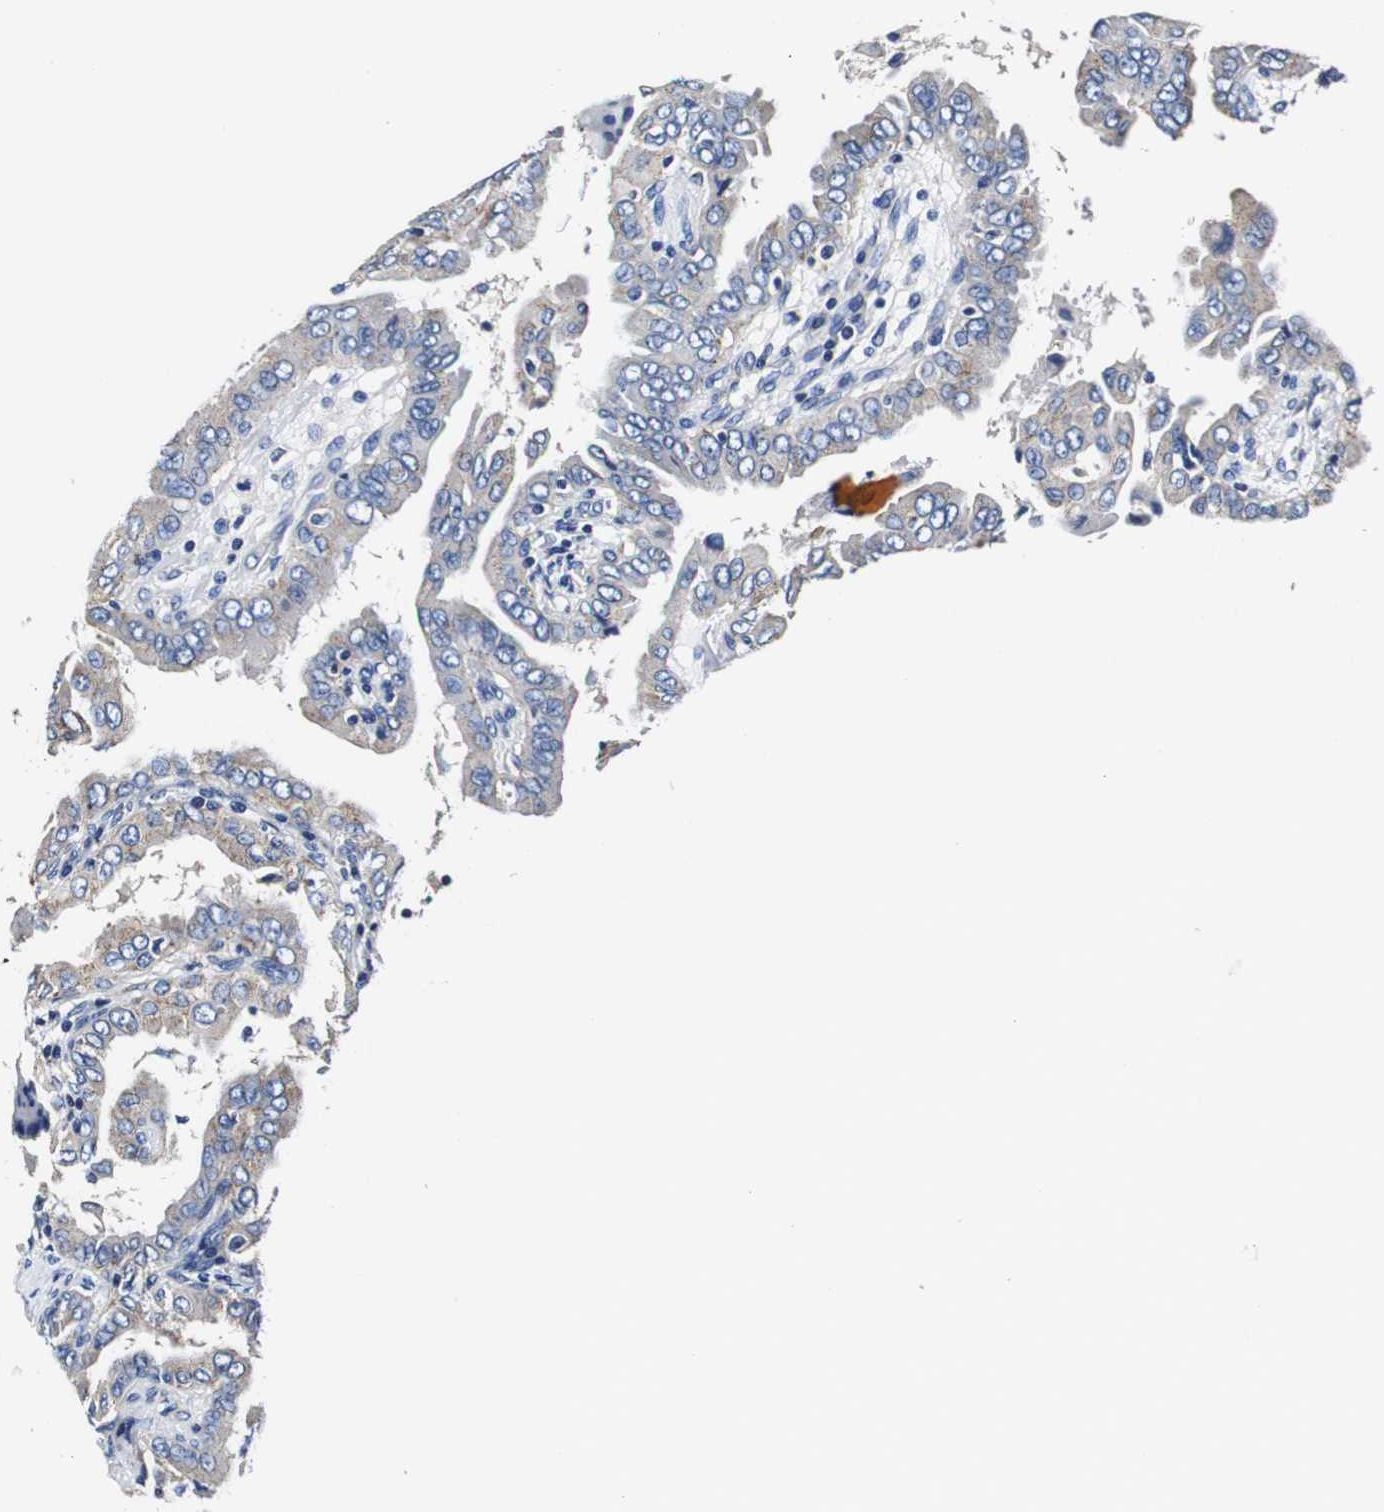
{"staining": {"intensity": "weak", "quantity": "<25%", "location": "cytoplasmic/membranous"}, "tissue": "thyroid cancer", "cell_type": "Tumor cells", "image_type": "cancer", "snomed": [{"axis": "morphology", "description": "Papillary adenocarcinoma, NOS"}, {"axis": "topography", "description": "Thyroid gland"}], "caption": "Photomicrograph shows no protein expression in tumor cells of papillary adenocarcinoma (thyroid) tissue. (DAB (3,3'-diaminobenzidine) immunohistochemistry, high magnification).", "gene": "PDCD6IP", "patient": {"sex": "male", "age": 33}}